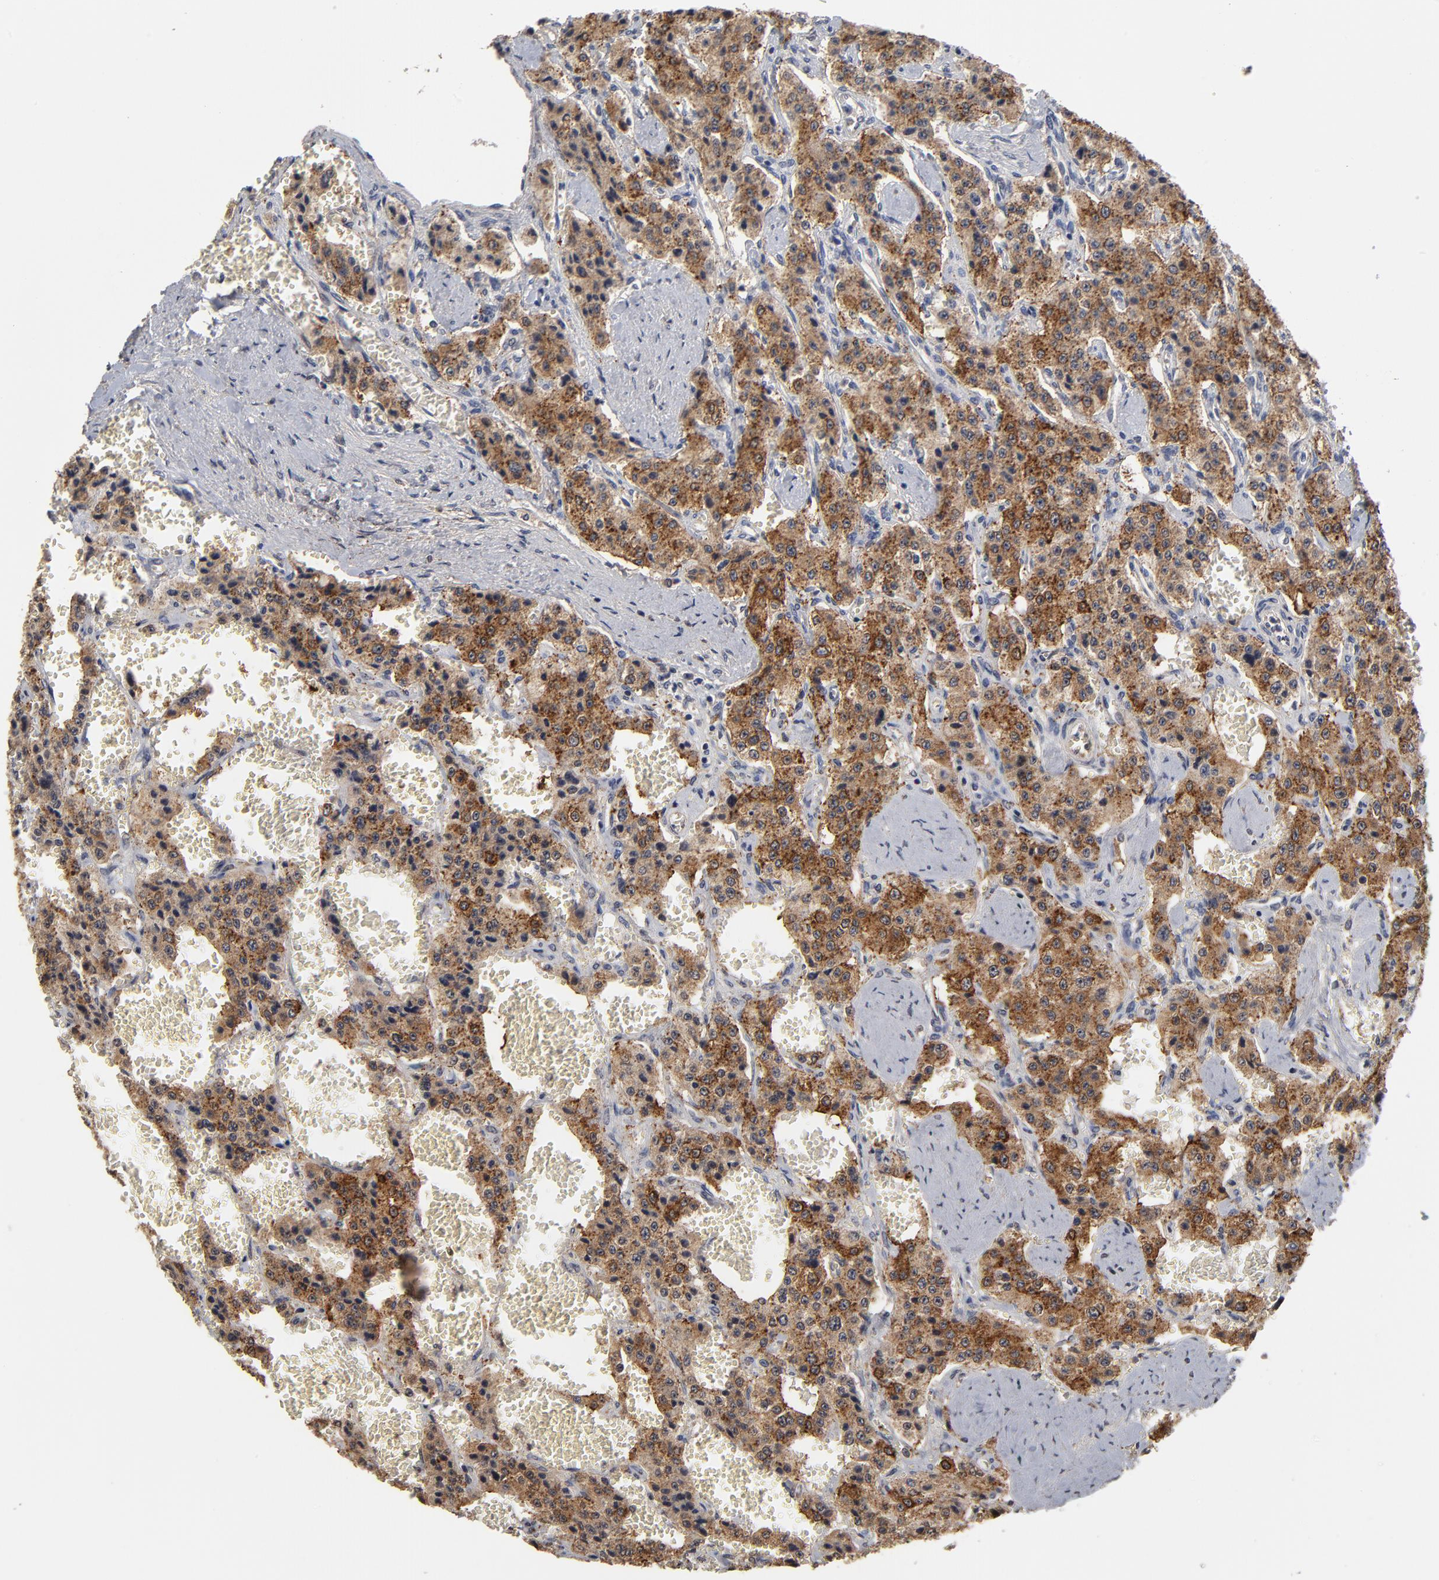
{"staining": {"intensity": "strong", "quantity": ">75%", "location": "cytoplasmic/membranous"}, "tissue": "carcinoid", "cell_type": "Tumor cells", "image_type": "cancer", "snomed": [{"axis": "morphology", "description": "Carcinoid, malignant, NOS"}, {"axis": "topography", "description": "Small intestine"}], "caption": "Strong cytoplasmic/membranous staining is present in approximately >75% of tumor cells in carcinoid.", "gene": "ASB8", "patient": {"sex": "male", "age": 52}}